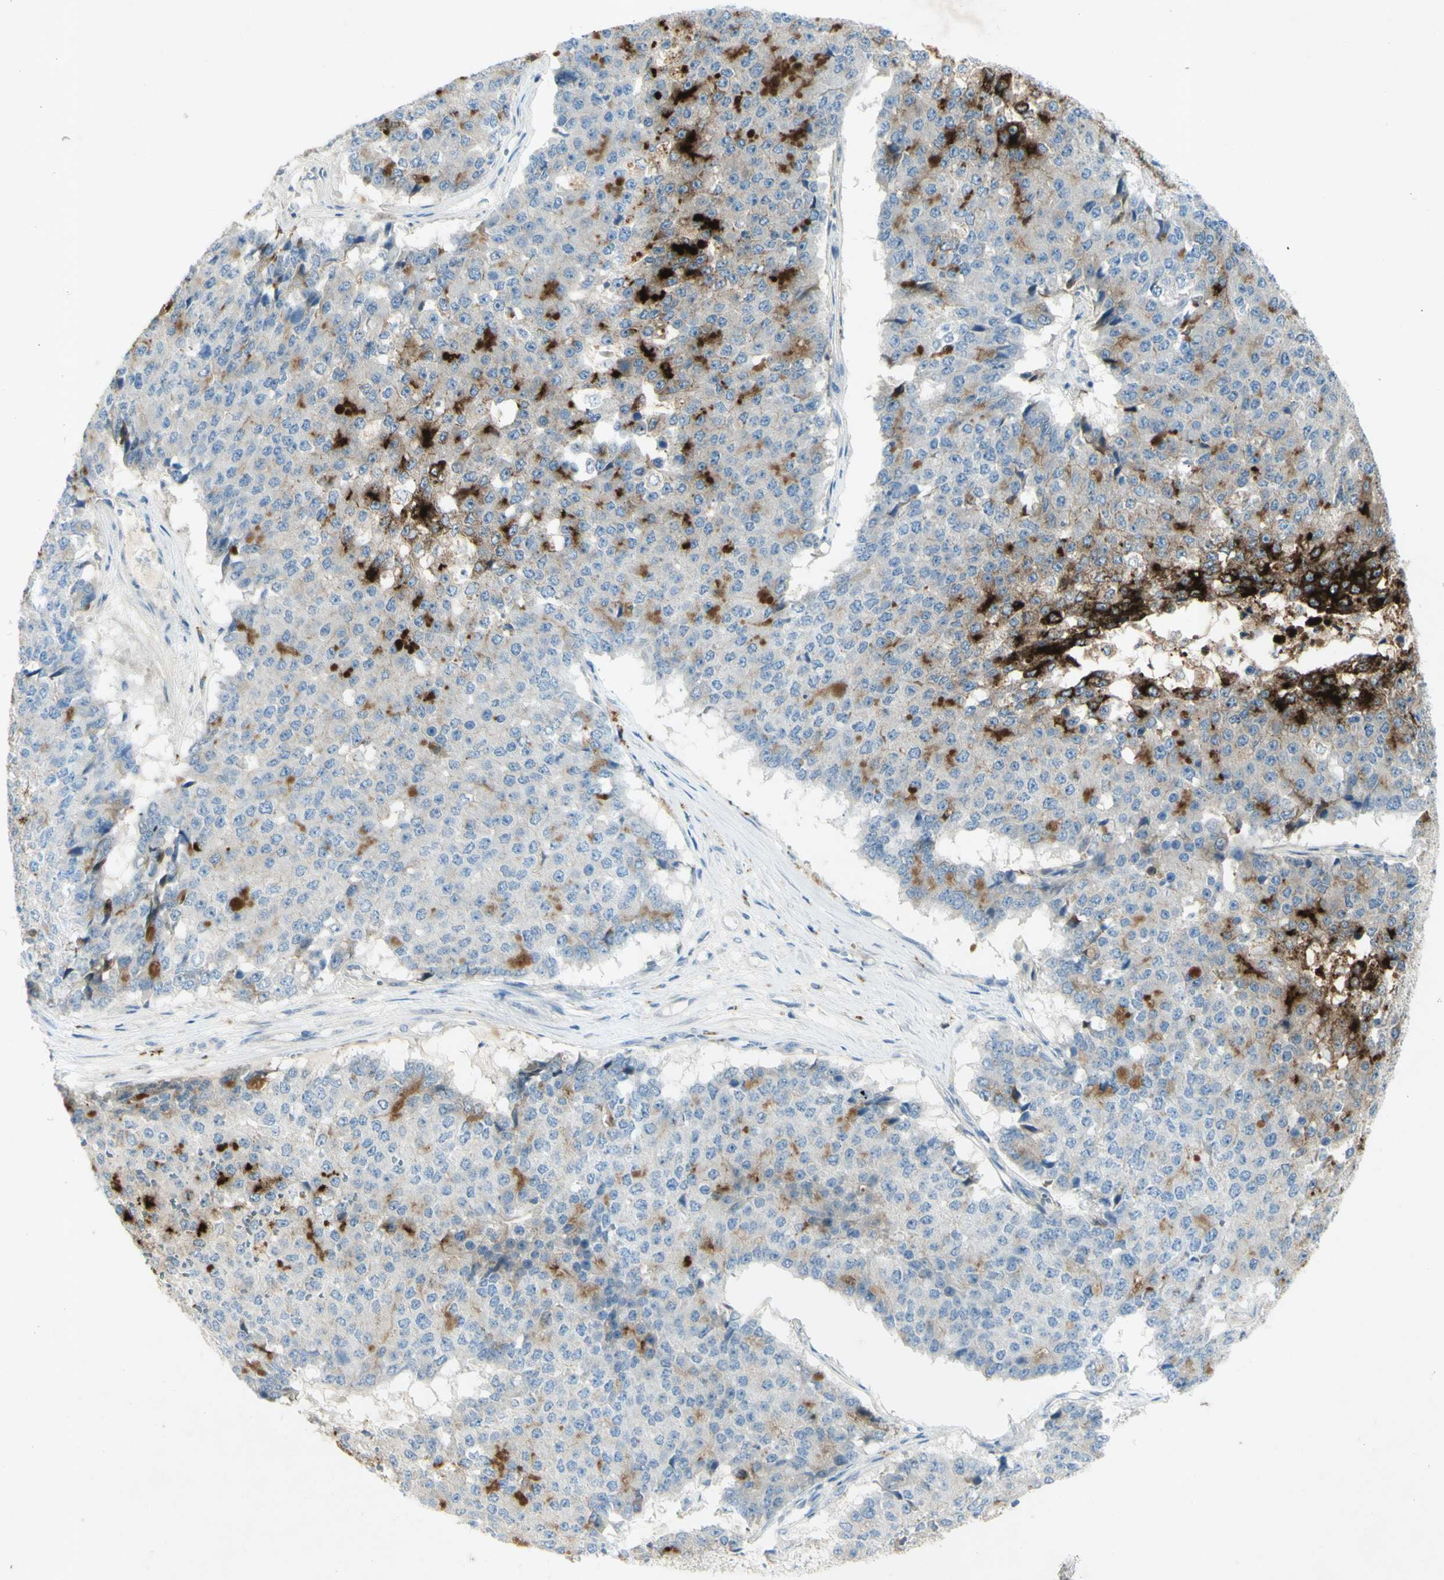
{"staining": {"intensity": "strong", "quantity": "<25%", "location": "cytoplasmic/membranous"}, "tissue": "pancreatic cancer", "cell_type": "Tumor cells", "image_type": "cancer", "snomed": [{"axis": "morphology", "description": "Adenocarcinoma, NOS"}, {"axis": "topography", "description": "Pancreas"}], "caption": "The histopathology image reveals staining of pancreatic cancer, revealing strong cytoplasmic/membranous protein positivity (brown color) within tumor cells.", "gene": "GDF15", "patient": {"sex": "male", "age": 50}}